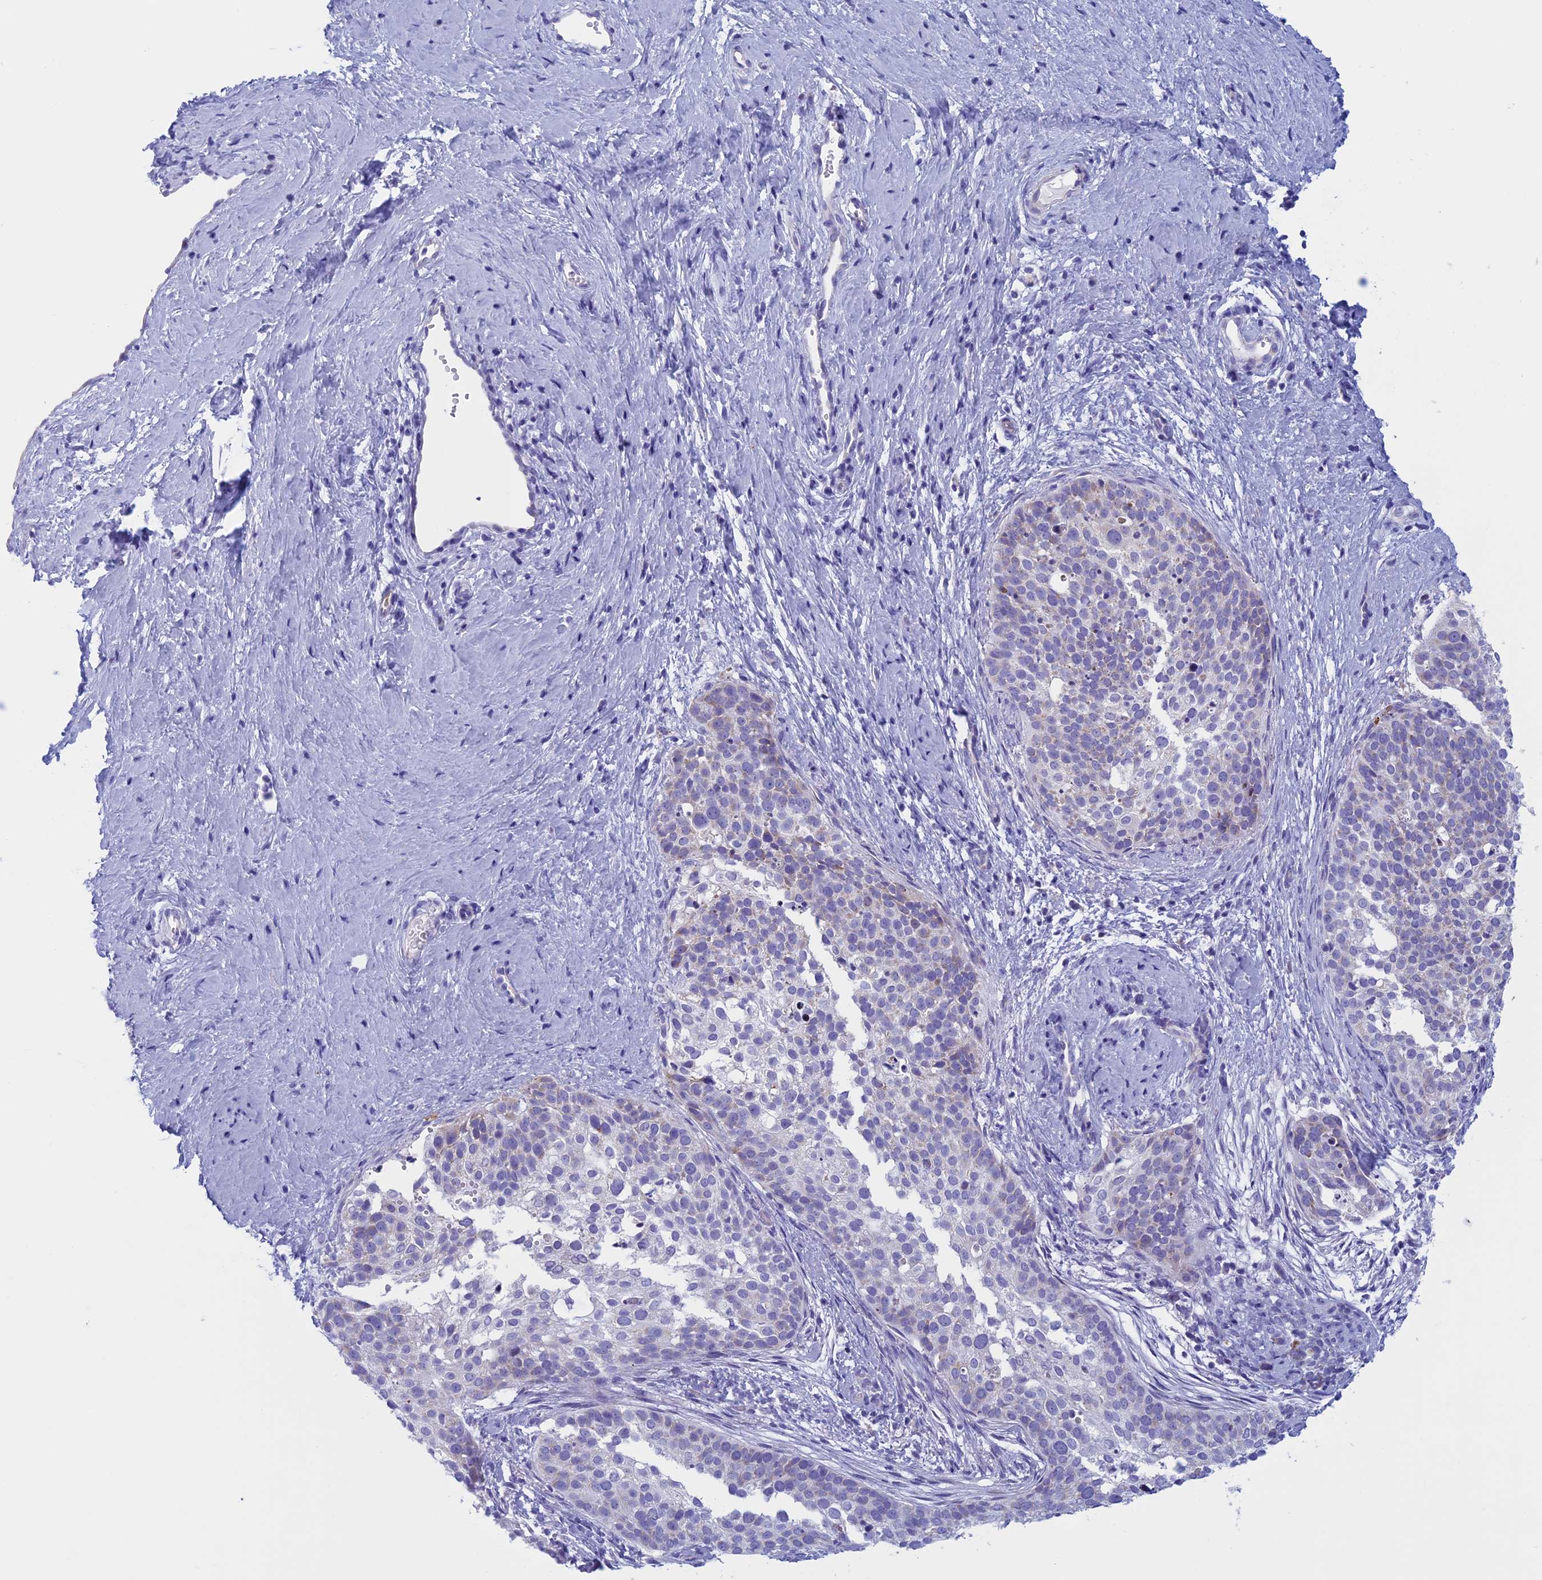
{"staining": {"intensity": "weak", "quantity": "<25%", "location": "cytoplasmic/membranous"}, "tissue": "cervical cancer", "cell_type": "Tumor cells", "image_type": "cancer", "snomed": [{"axis": "morphology", "description": "Squamous cell carcinoma, NOS"}, {"axis": "topography", "description": "Cervix"}], "caption": "Immunohistochemical staining of cervical squamous cell carcinoma demonstrates no significant expression in tumor cells.", "gene": "NDUFB9", "patient": {"sex": "female", "age": 44}}